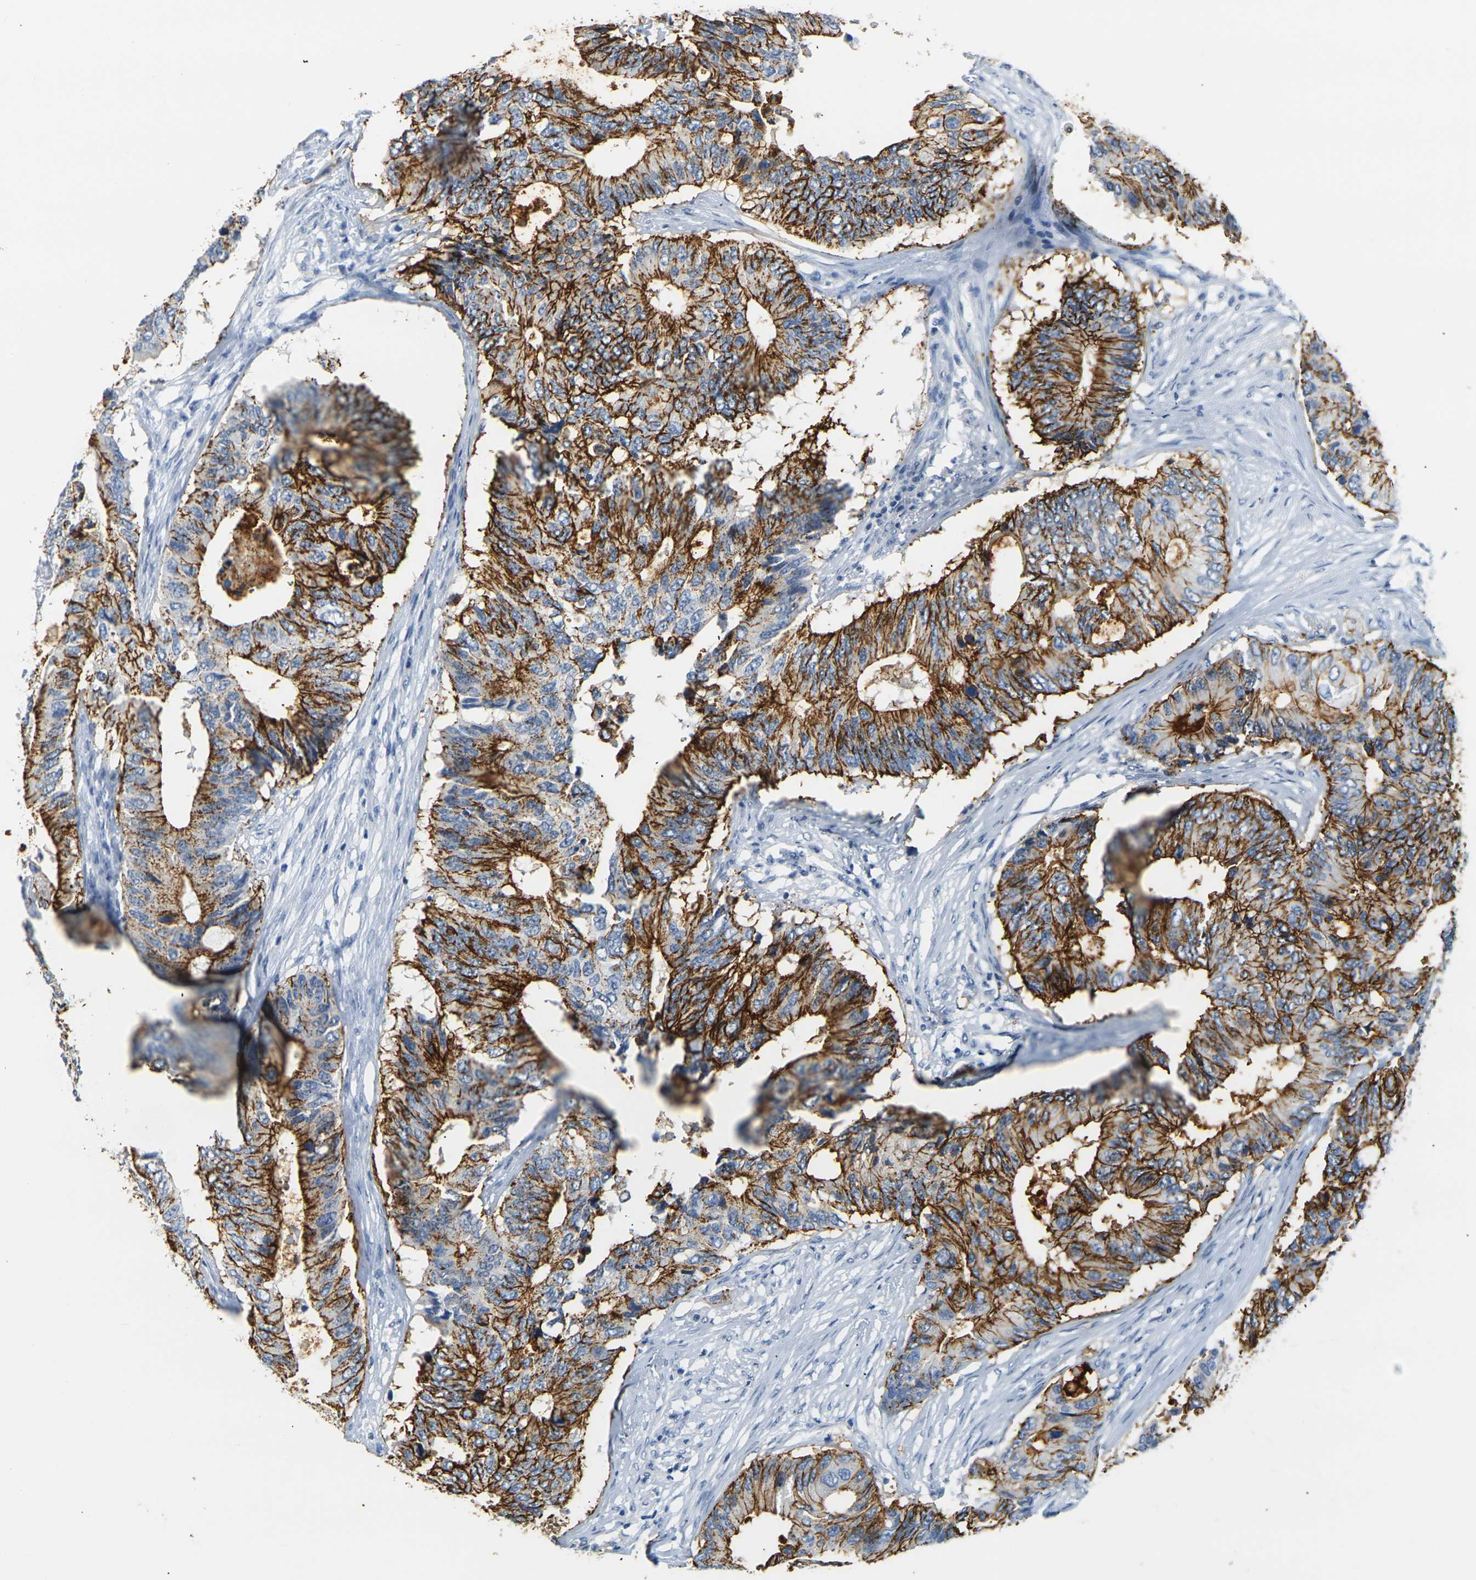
{"staining": {"intensity": "strong", "quantity": ">75%", "location": "cytoplasmic/membranous"}, "tissue": "colorectal cancer", "cell_type": "Tumor cells", "image_type": "cancer", "snomed": [{"axis": "morphology", "description": "Adenocarcinoma, NOS"}, {"axis": "topography", "description": "Colon"}], "caption": "Strong cytoplasmic/membranous positivity for a protein is identified in about >75% of tumor cells of adenocarcinoma (colorectal) using immunohistochemistry.", "gene": "CLDN7", "patient": {"sex": "male", "age": 71}}